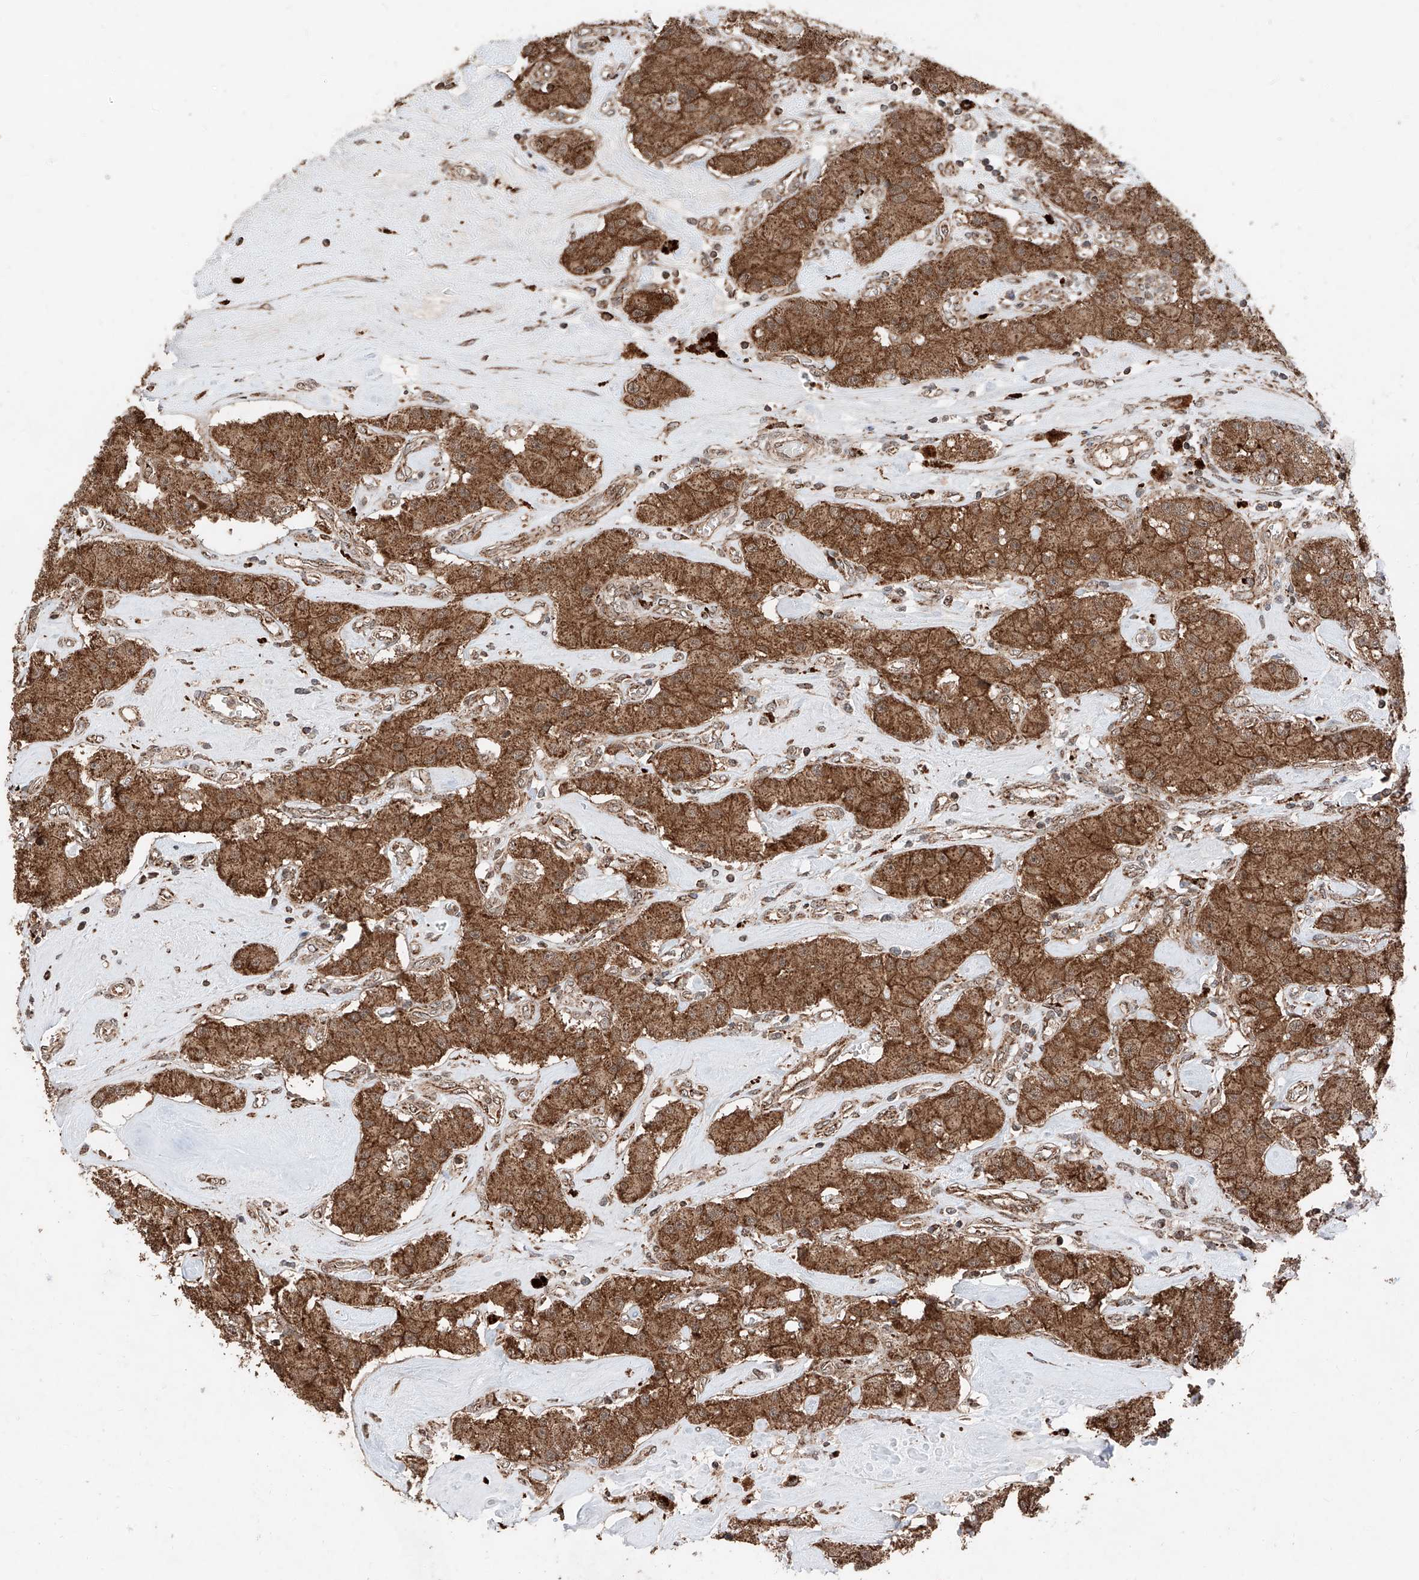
{"staining": {"intensity": "strong", "quantity": ">75%", "location": "cytoplasmic/membranous"}, "tissue": "carcinoid", "cell_type": "Tumor cells", "image_type": "cancer", "snomed": [{"axis": "morphology", "description": "Carcinoid, malignant, NOS"}, {"axis": "topography", "description": "Pancreas"}], "caption": "Tumor cells display strong cytoplasmic/membranous staining in approximately >75% of cells in carcinoid.", "gene": "ZSCAN29", "patient": {"sex": "male", "age": 41}}